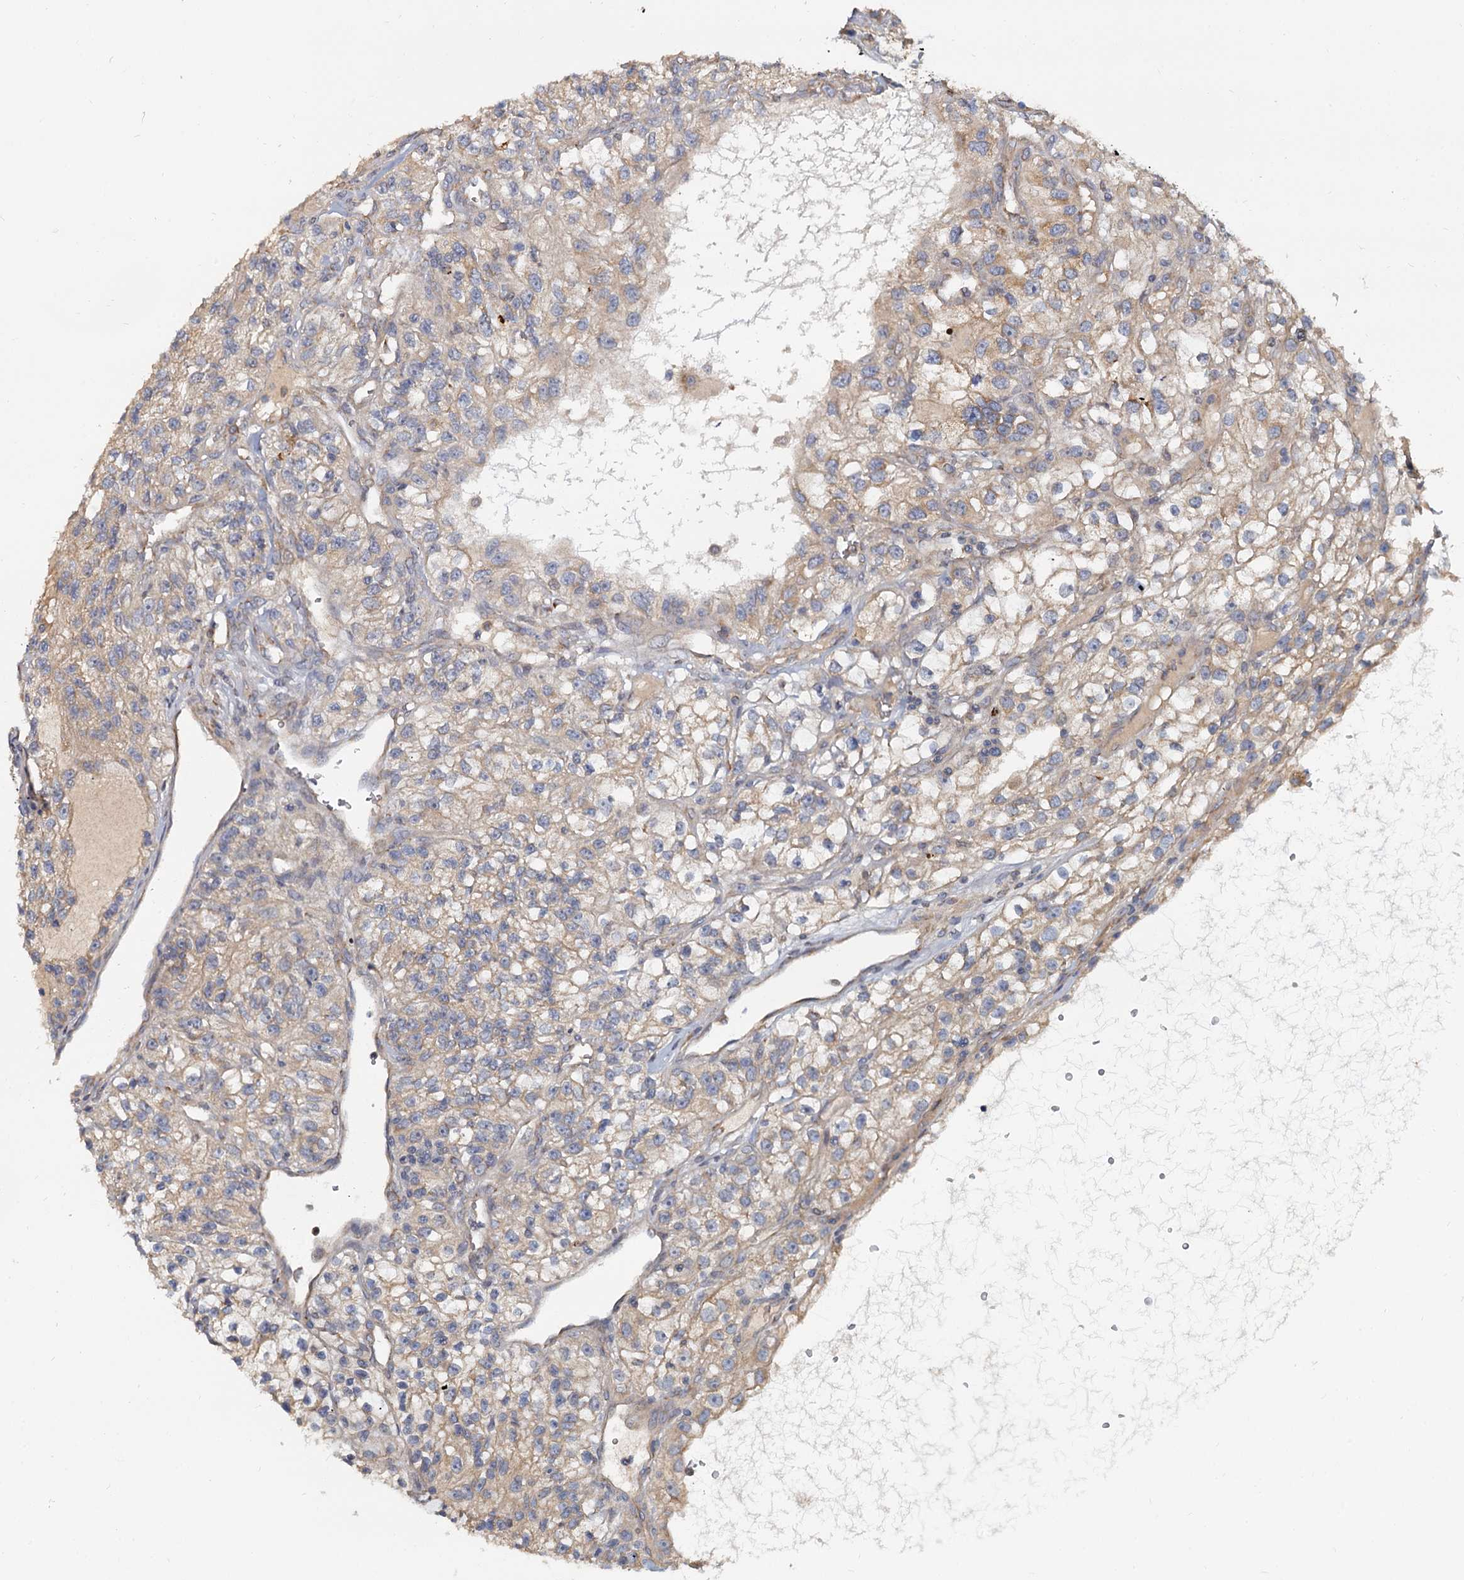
{"staining": {"intensity": "weak", "quantity": ">75%", "location": "cytoplasmic/membranous"}, "tissue": "renal cancer", "cell_type": "Tumor cells", "image_type": "cancer", "snomed": [{"axis": "morphology", "description": "Adenocarcinoma, NOS"}, {"axis": "topography", "description": "Kidney"}], "caption": "A brown stain shows weak cytoplasmic/membranous staining of a protein in human adenocarcinoma (renal) tumor cells. Using DAB (3,3'-diaminobenzidine) (brown) and hematoxylin (blue) stains, captured at high magnification using brightfield microscopy.", "gene": "LRRC51", "patient": {"sex": "female", "age": 57}}